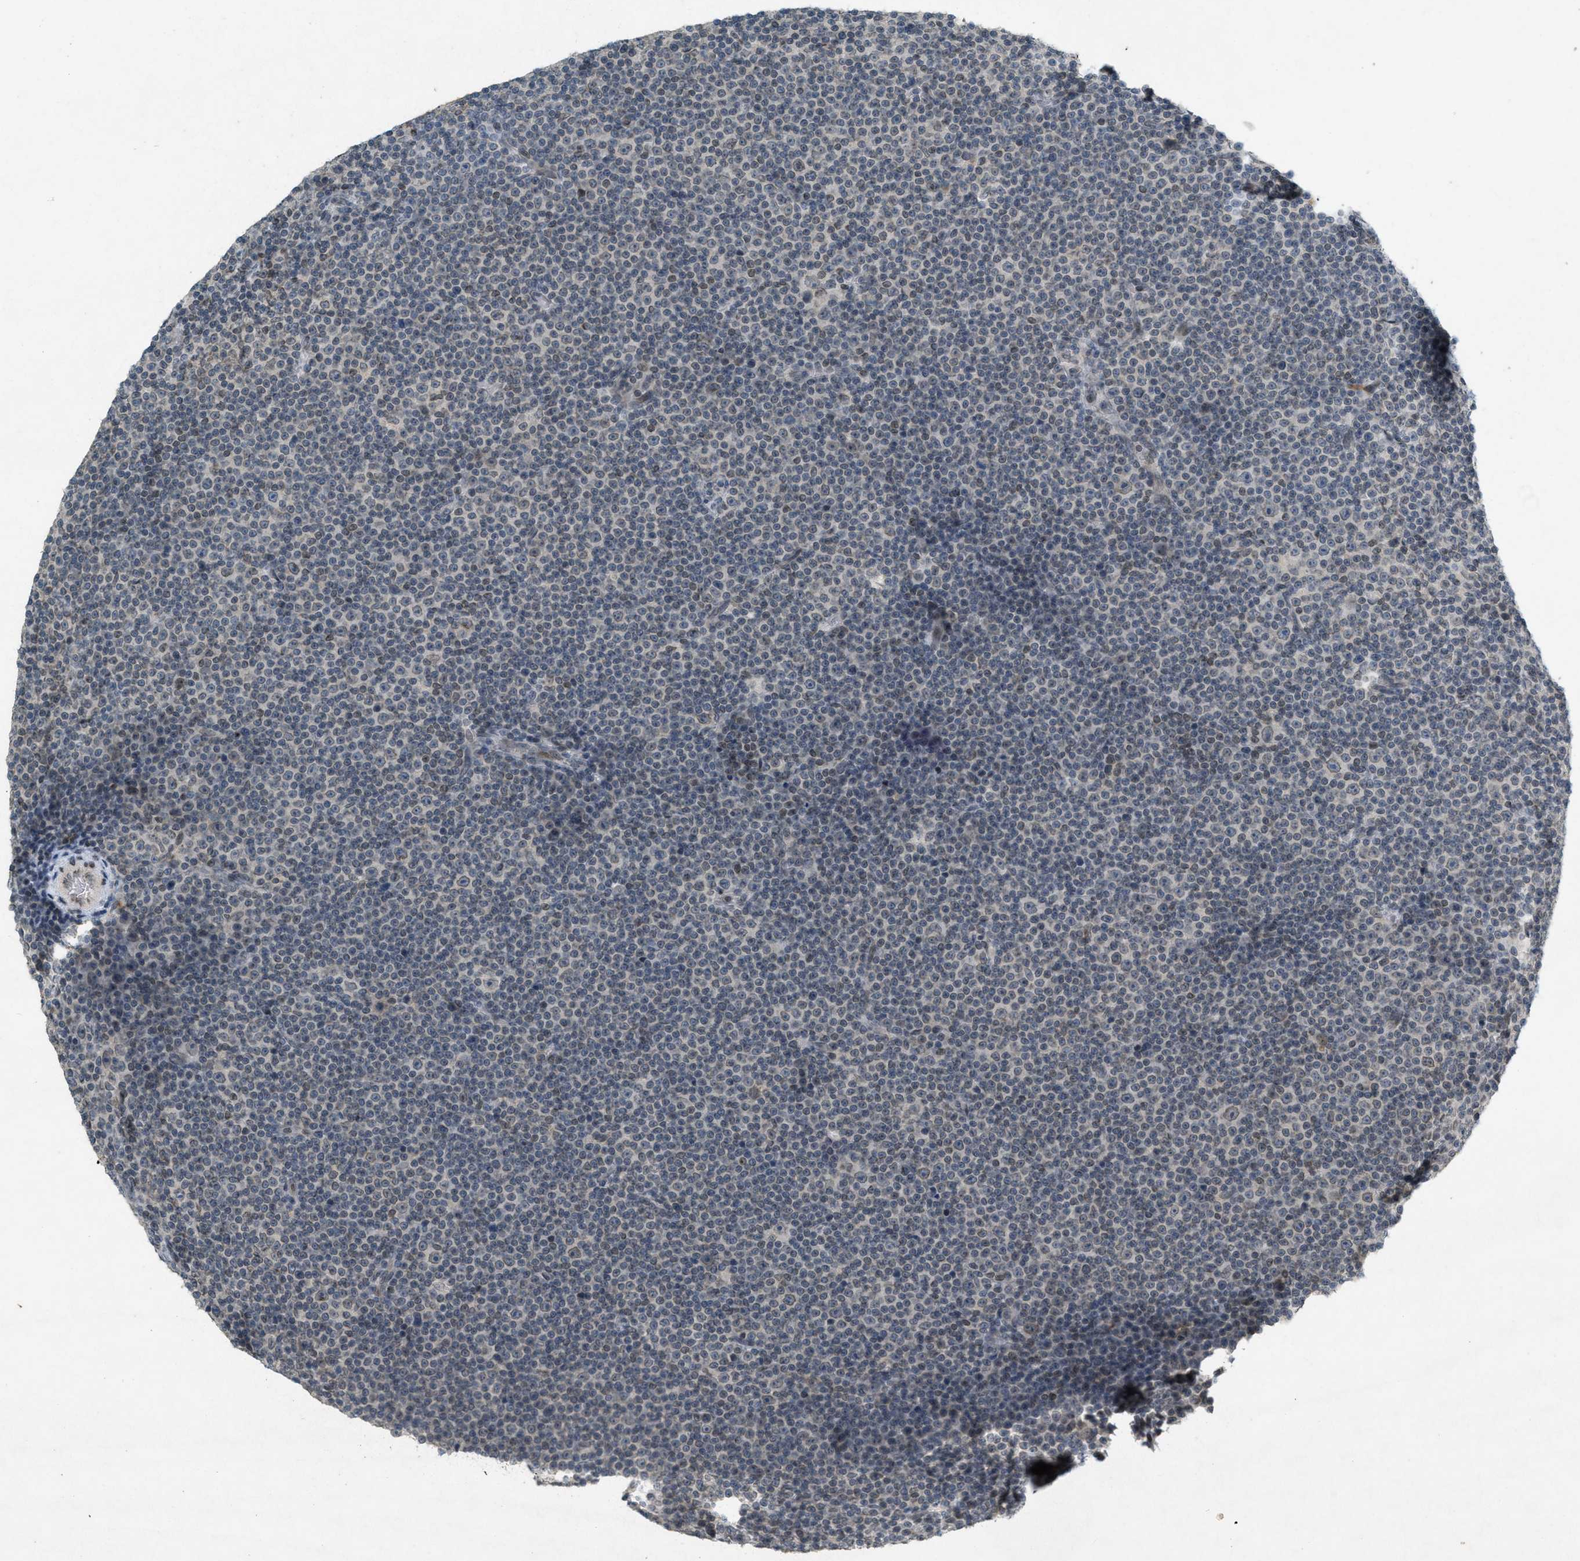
{"staining": {"intensity": "weak", "quantity": "<25%", "location": "cytoplasmic/membranous,nuclear"}, "tissue": "lymphoma", "cell_type": "Tumor cells", "image_type": "cancer", "snomed": [{"axis": "morphology", "description": "Malignant lymphoma, non-Hodgkin's type, Low grade"}, {"axis": "topography", "description": "Lymph node"}], "caption": "Immunohistochemical staining of lymphoma demonstrates no significant positivity in tumor cells.", "gene": "ABHD6", "patient": {"sex": "female", "age": 67}}